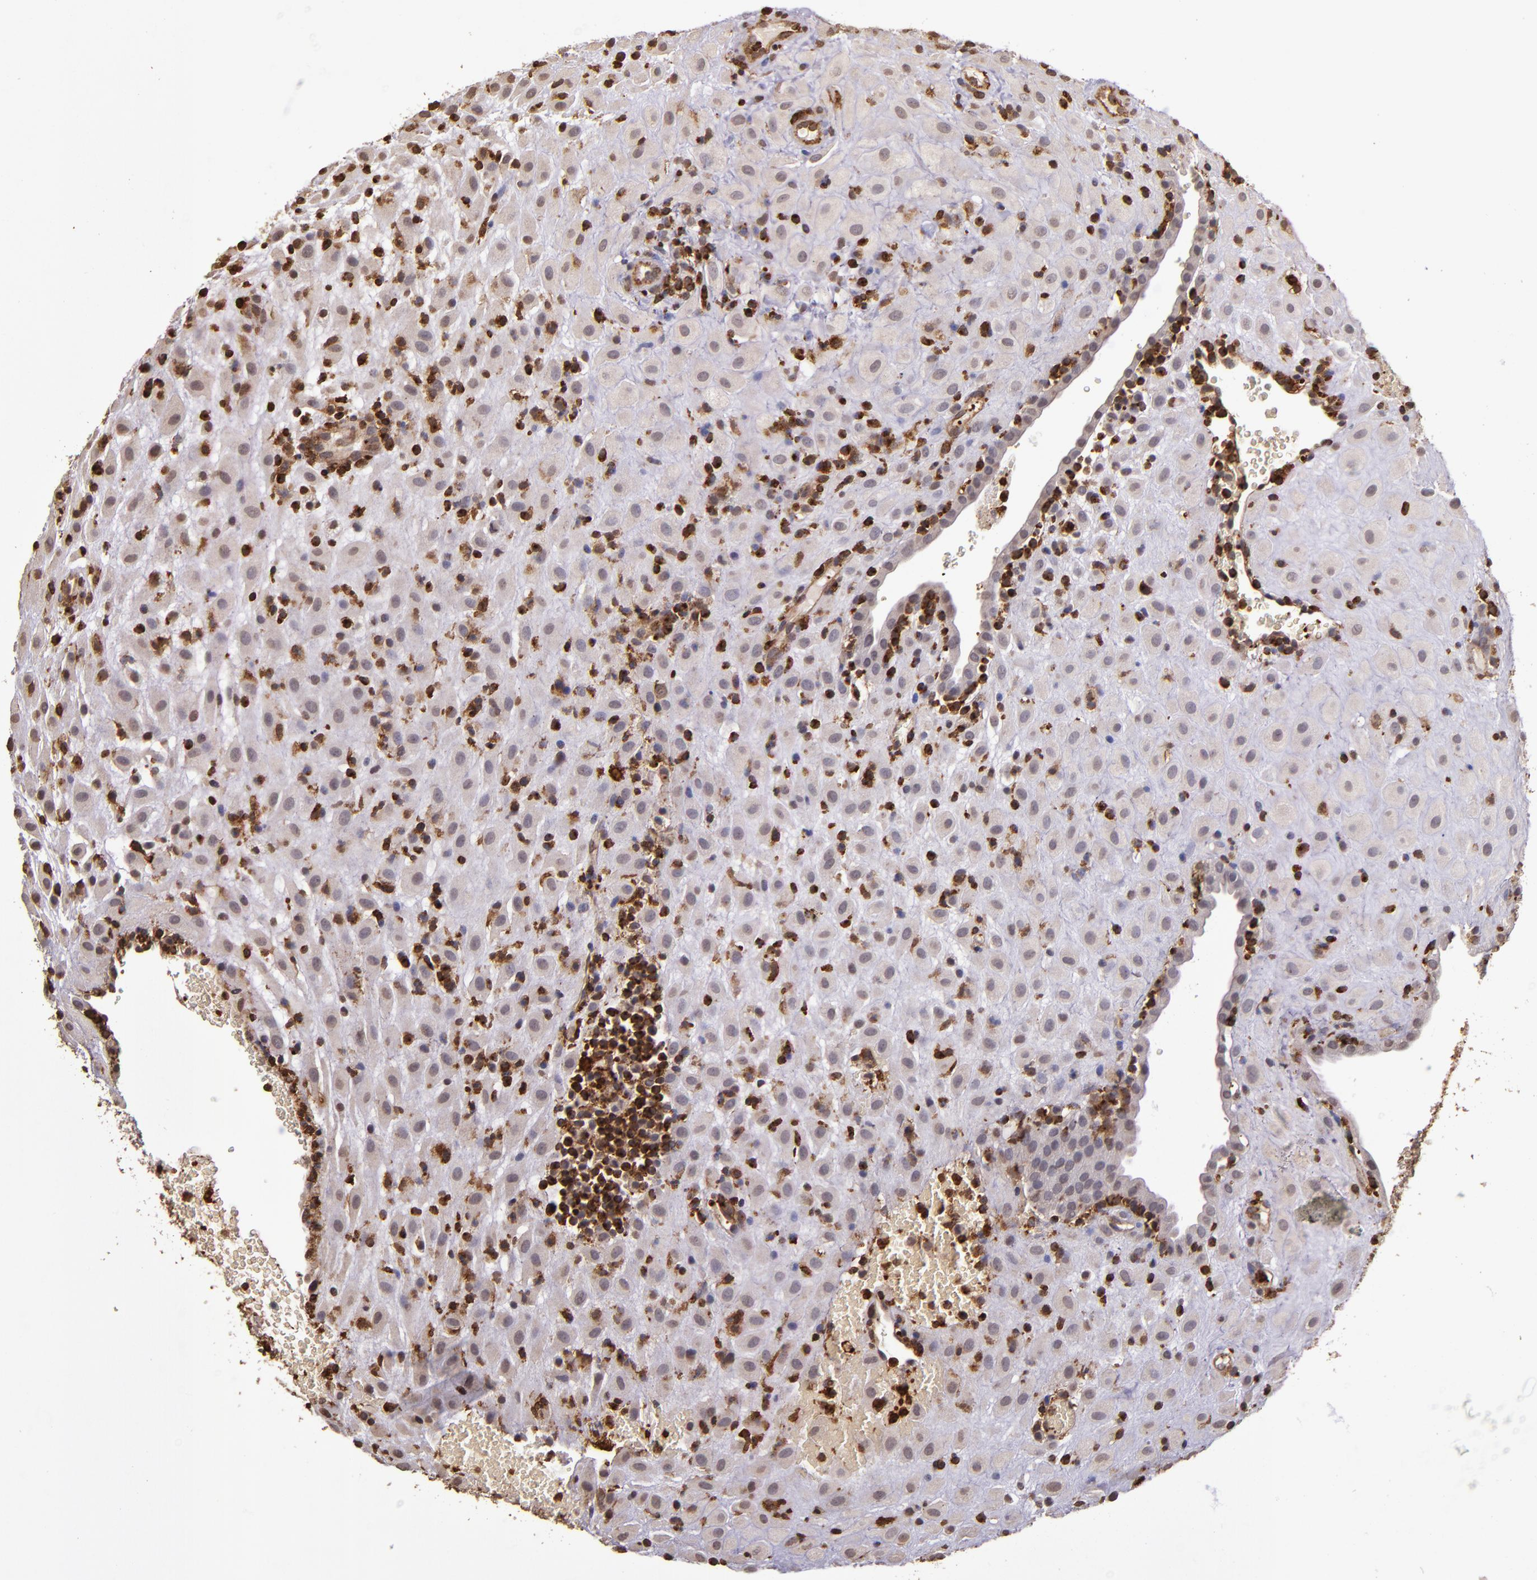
{"staining": {"intensity": "weak", "quantity": "25%-75%", "location": "cytoplasmic/membranous"}, "tissue": "placenta", "cell_type": "Decidual cells", "image_type": "normal", "snomed": [{"axis": "morphology", "description": "Normal tissue, NOS"}, {"axis": "topography", "description": "Placenta"}], "caption": "IHC of unremarkable placenta shows low levels of weak cytoplasmic/membranous expression in about 25%-75% of decidual cells.", "gene": "SLC2A3", "patient": {"sex": "female", "age": 19}}